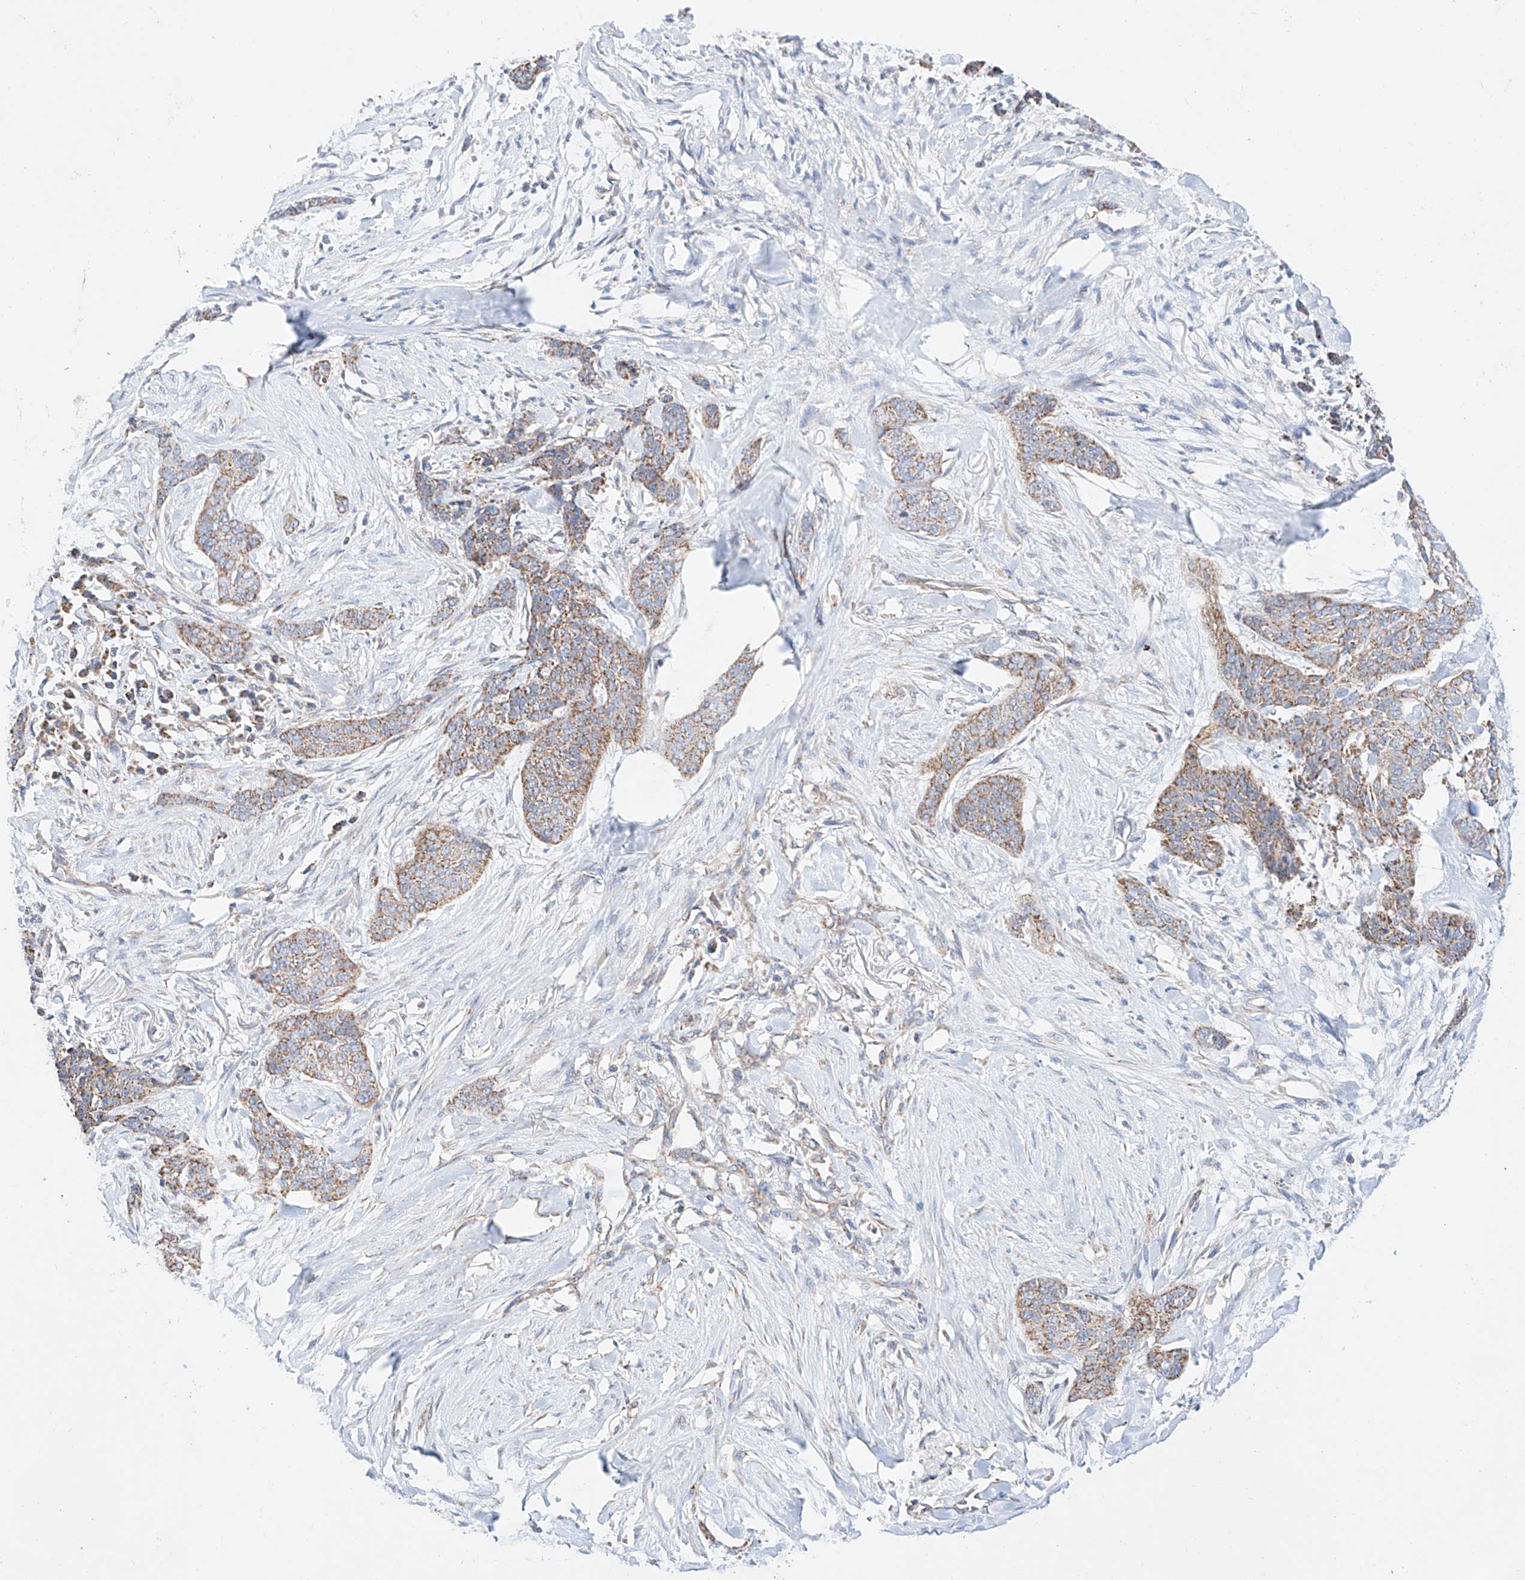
{"staining": {"intensity": "moderate", "quantity": ">75%", "location": "cytoplasmic/membranous"}, "tissue": "skin cancer", "cell_type": "Tumor cells", "image_type": "cancer", "snomed": [{"axis": "morphology", "description": "Basal cell carcinoma"}, {"axis": "topography", "description": "Skin"}], "caption": "Skin basal cell carcinoma was stained to show a protein in brown. There is medium levels of moderate cytoplasmic/membranous expression in about >75% of tumor cells. Nuclei are stained in blue.", "gene": "KTI12", "patient": {"sex": "female", "age": 64}}